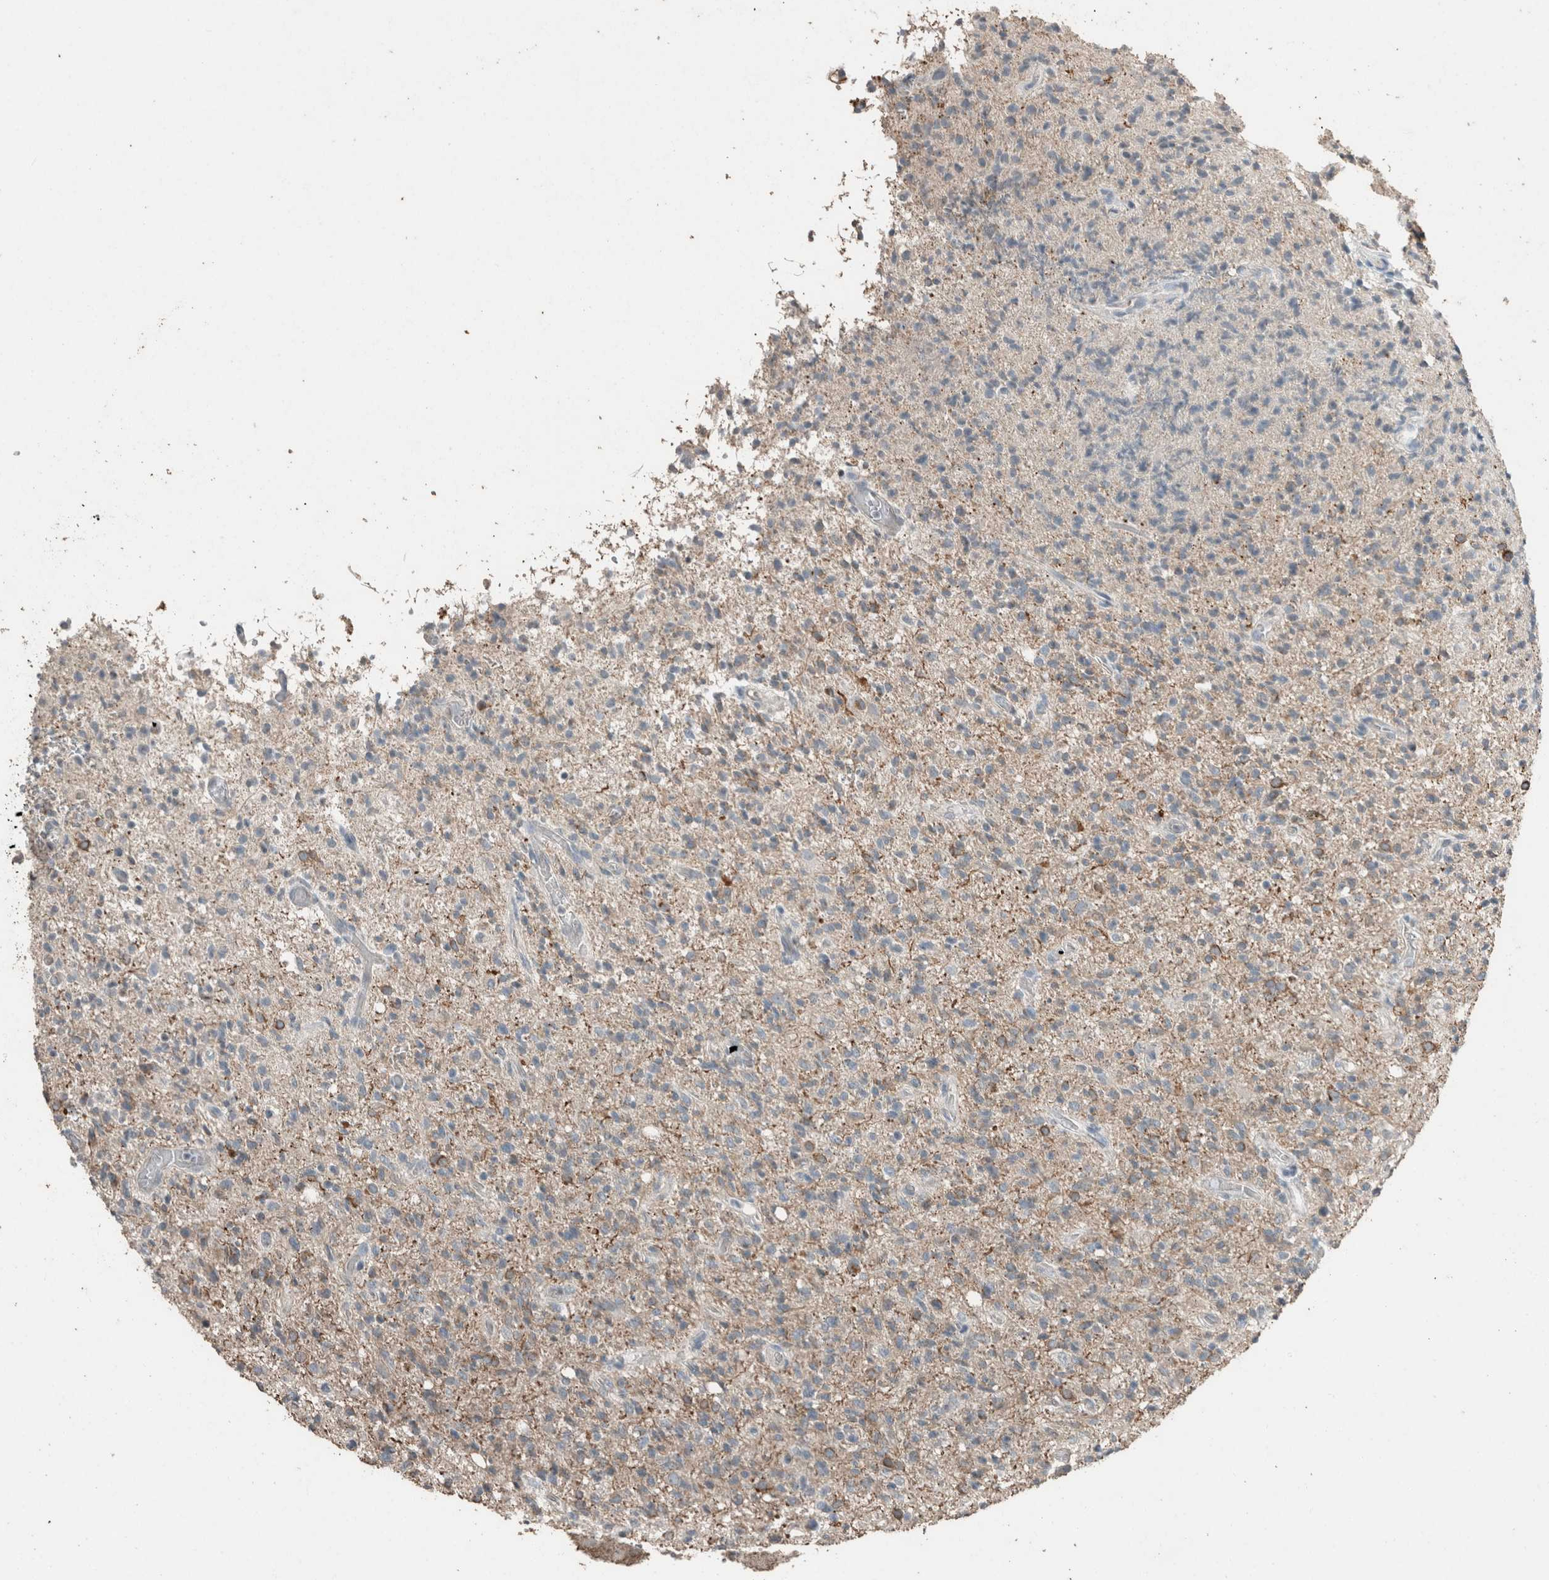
{"staining": {"intensity": "weak", "quantity": "25%-75%", "location": "cytoplasmic/membranous"}, "tissue": "glioma", "cell_type": "Tumor cells", "image_type": "cancer", "snomed": [{"axis": "morphology", "description": "Glioma, malignant, High grade"}, {"axis": "topography", "description": "Brain"}], "caption": "Protein analysis of glioma tissue reveals weak cytoplasmic/membranous positivity in approximately 25%-75% of tumor cells.", "gene": "ACVR2B", "patient": {"sex": "female", "age": 57}}